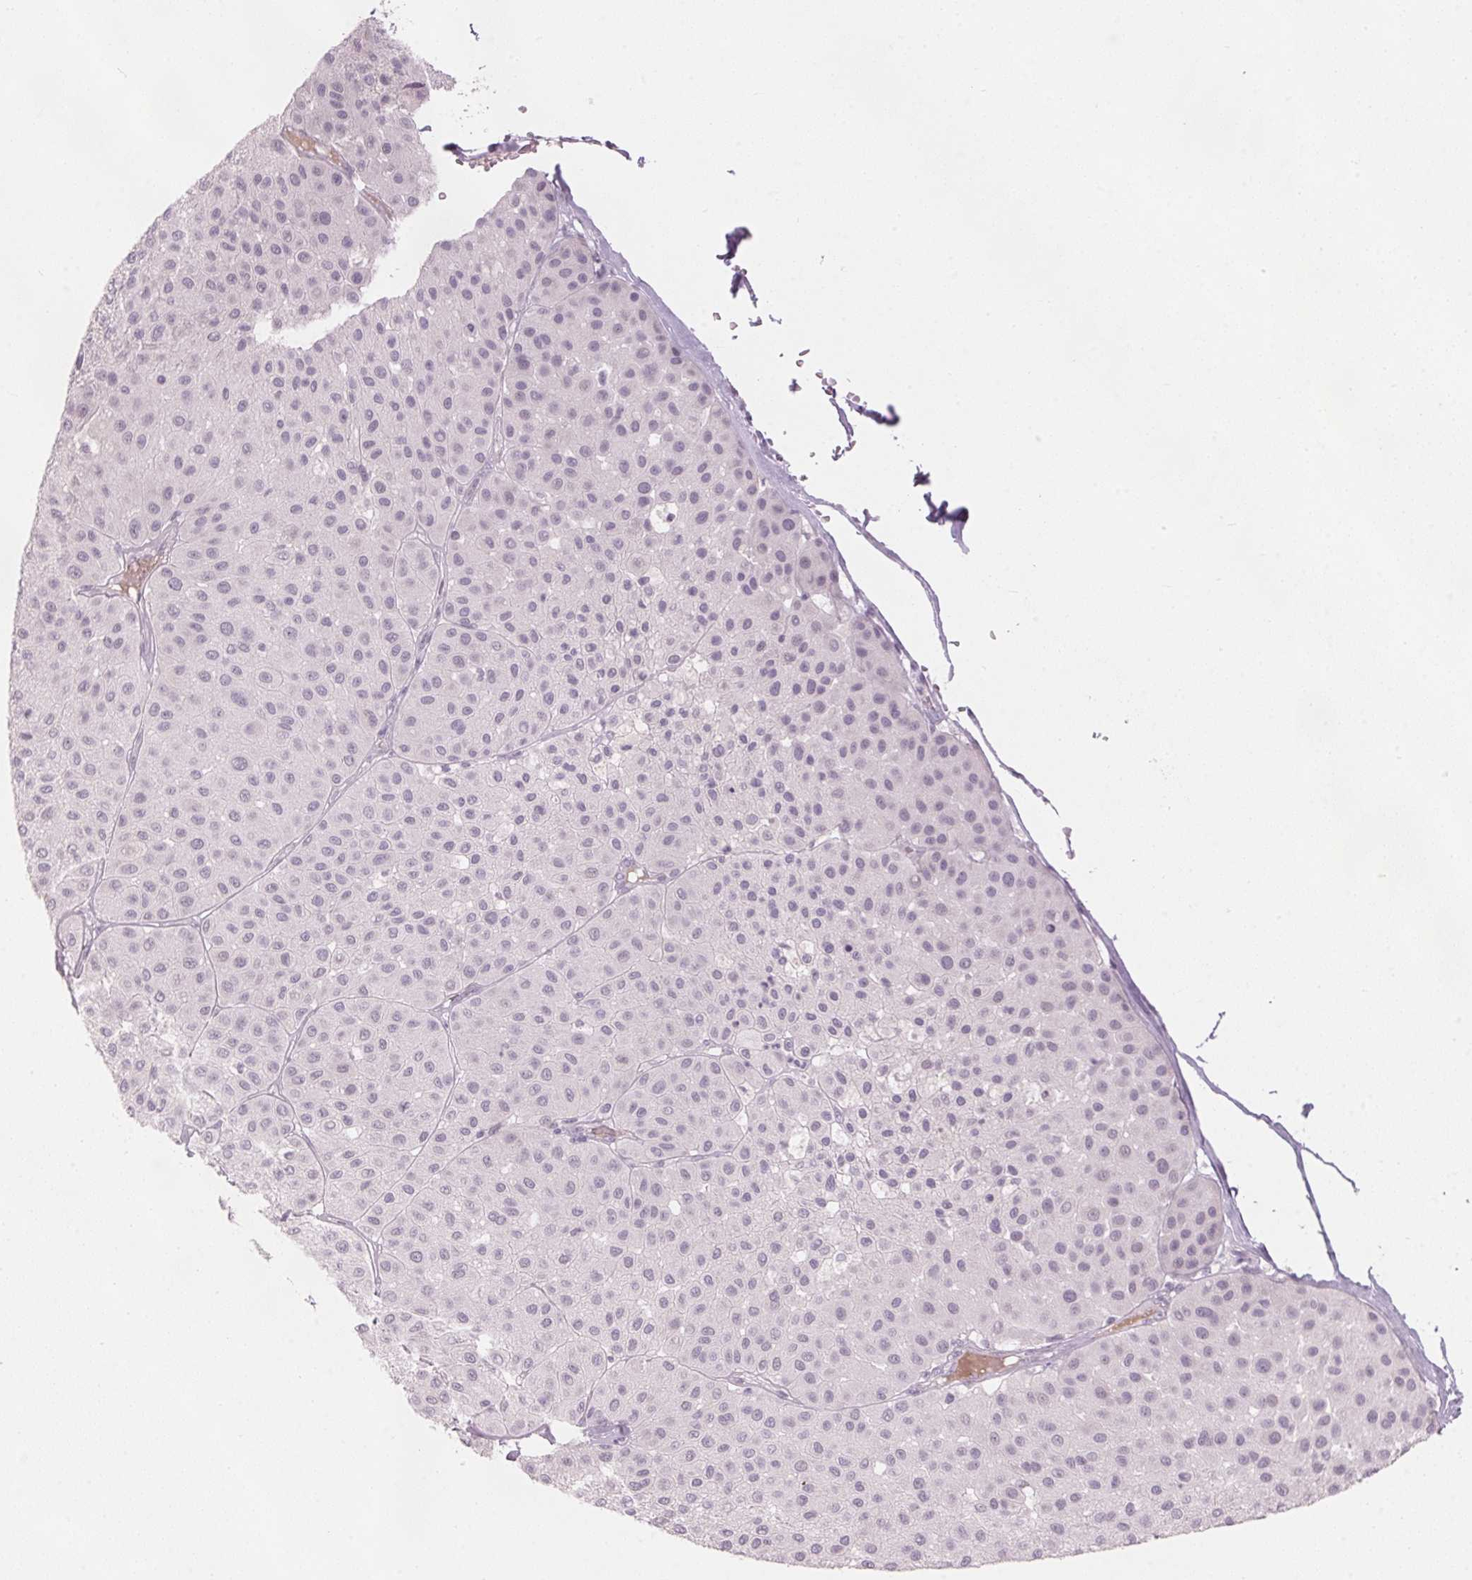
{"staining": {"intensity": "negative", "quantity": "none", "location": "none"}, "tissue": "melanoma", "cell_type": "Tumor cells", "image_type": "cancer", "snomed": [{"axis": "morphology", "description": "Malignant melanoma, Metastatic site"}, {"axis": "topography", "description": "Smooth muscle"}], "caption": "Protein analysis of melanoma reveals no significant staining in tumor cells.", "gene": "SCTR", "patient": {"sex": "male", "age": 41}}